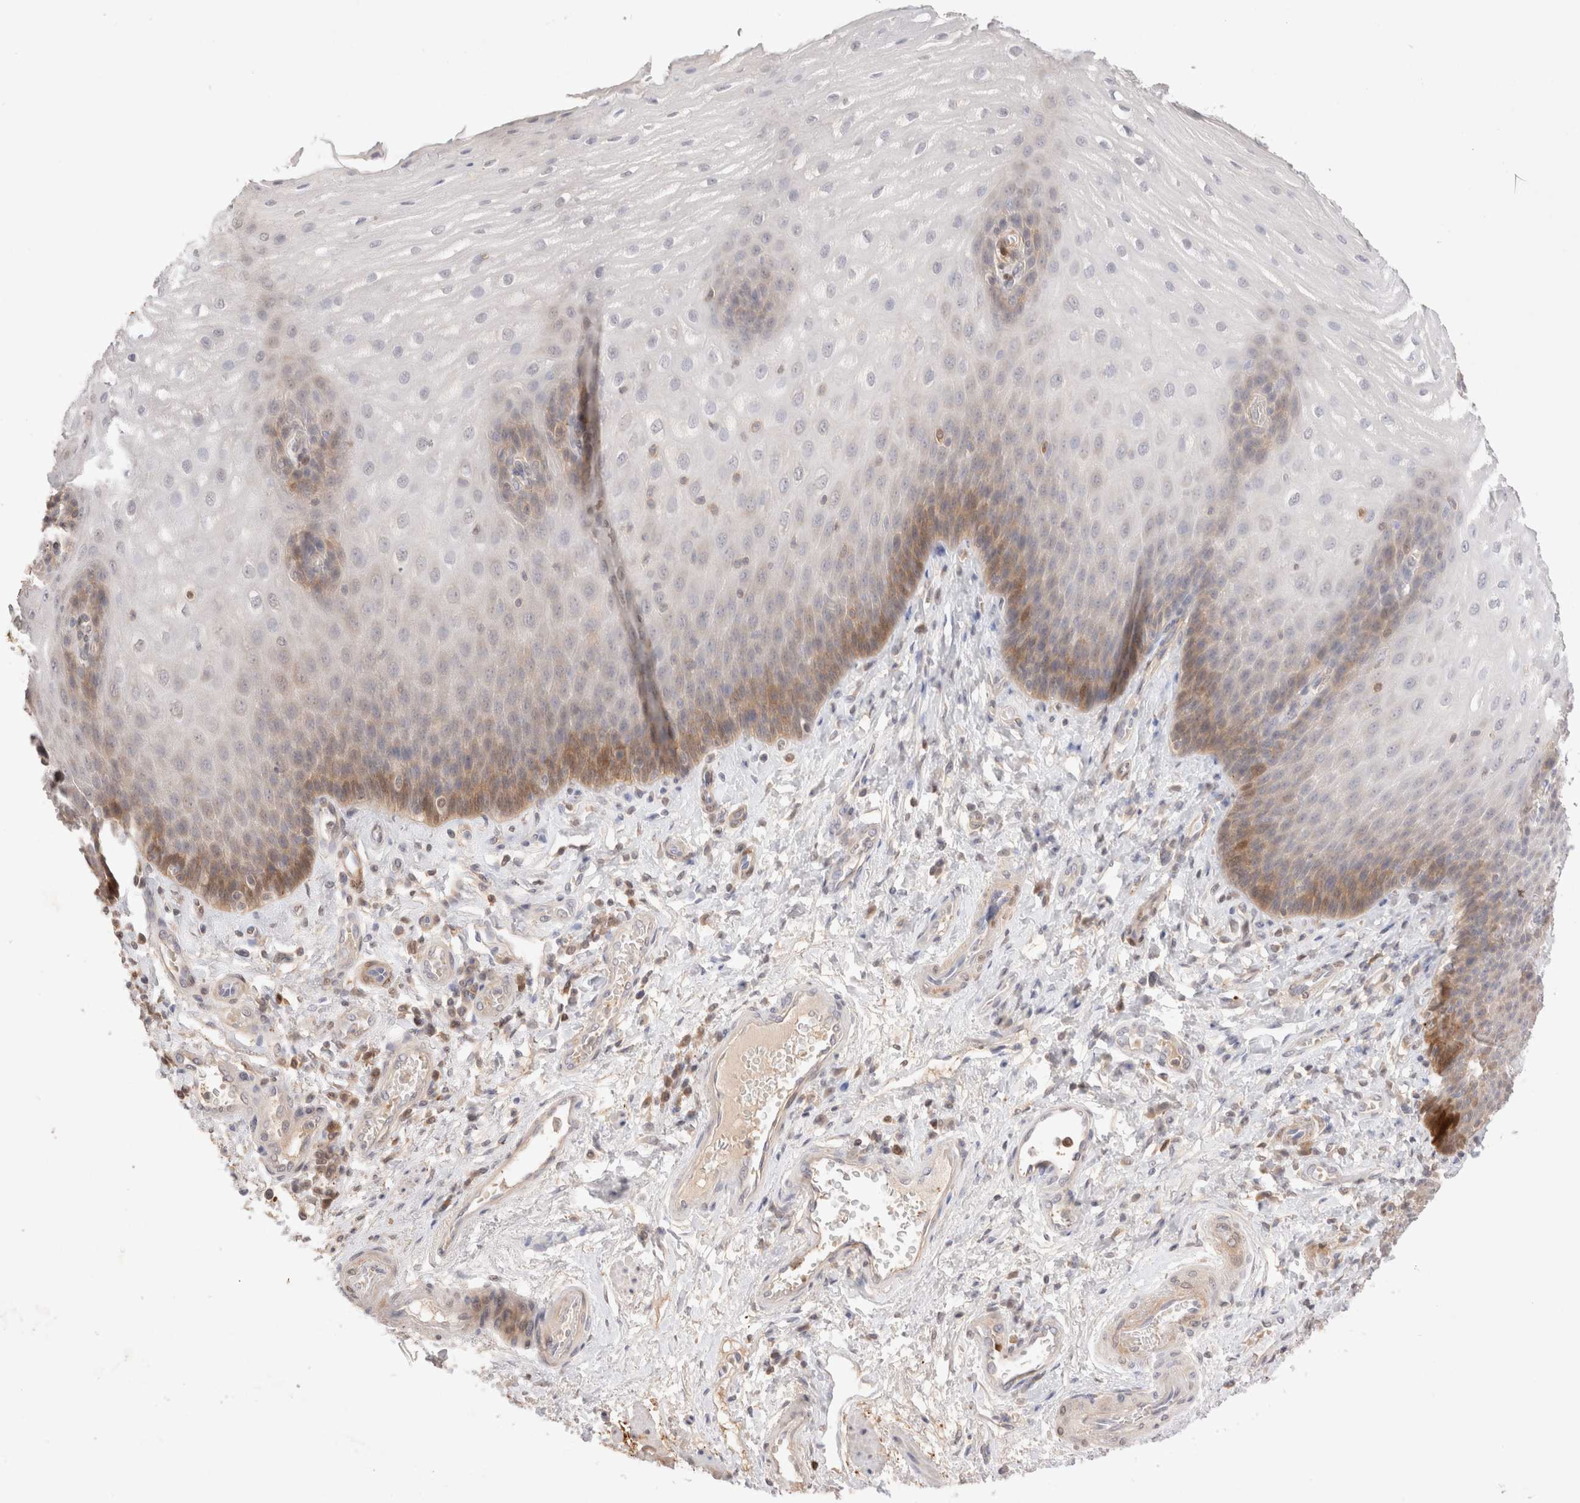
{"staining": {"intensity": "moderate", "quantity": "<25%", "location": "cytoplasmic/membranous"}, "tissue": "esophagus", "cell_type": "Squamous epithelial cells", "image_type": "normal", "snomed": [{"axis": "morphology", "description": "Normal tissue, NOS"}, {"axis": "topography", "description": "Esophagus"}], "caption": "Immunohistochemical staining of unremarkable human esophagus reveals low levels of moderate cytoplasmic/membranous expression in about <25% of squamous epithelial cells.", "gene": "STARD10", "patient": {"sex": "male", "age": 54}}